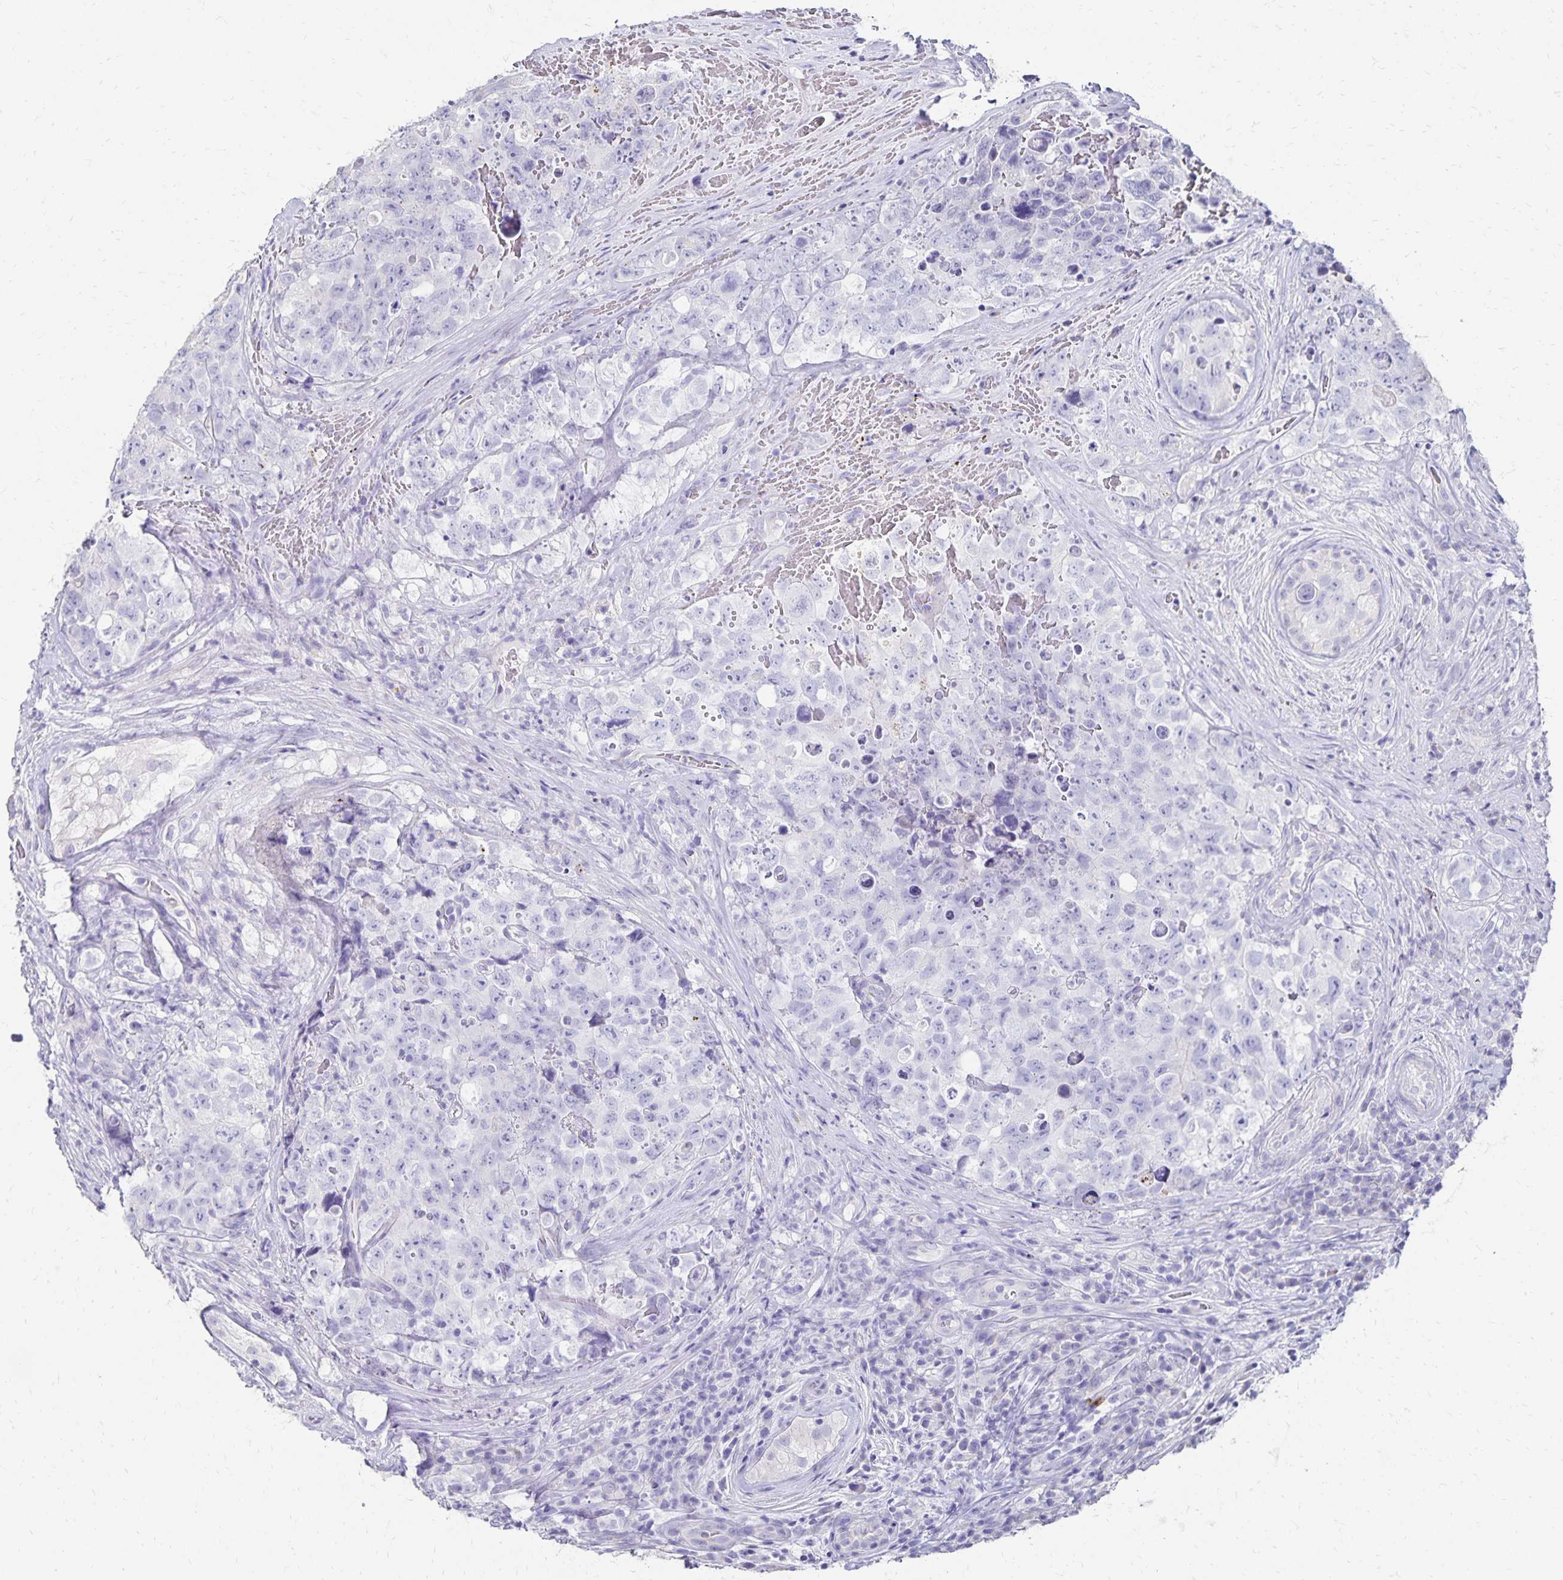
{"staining": {"intensity": "negative", "quantity": "none", "location": "none"}, "tissue": "testis cancer", "cell_type": "Tumor cells", "image_type": "cancer", "snomed": [{"axis": "morphology", "description": "Carcinoma, Embryonal, NOS"}, {"axis": "topography", "description": "Testis"}], "caption": "Photomicrograph shows no protein positivity in tumor cells of testis cancer tissue.", "gene": "DYNLT4", "patient": {"sex": "male", "age": 18}}